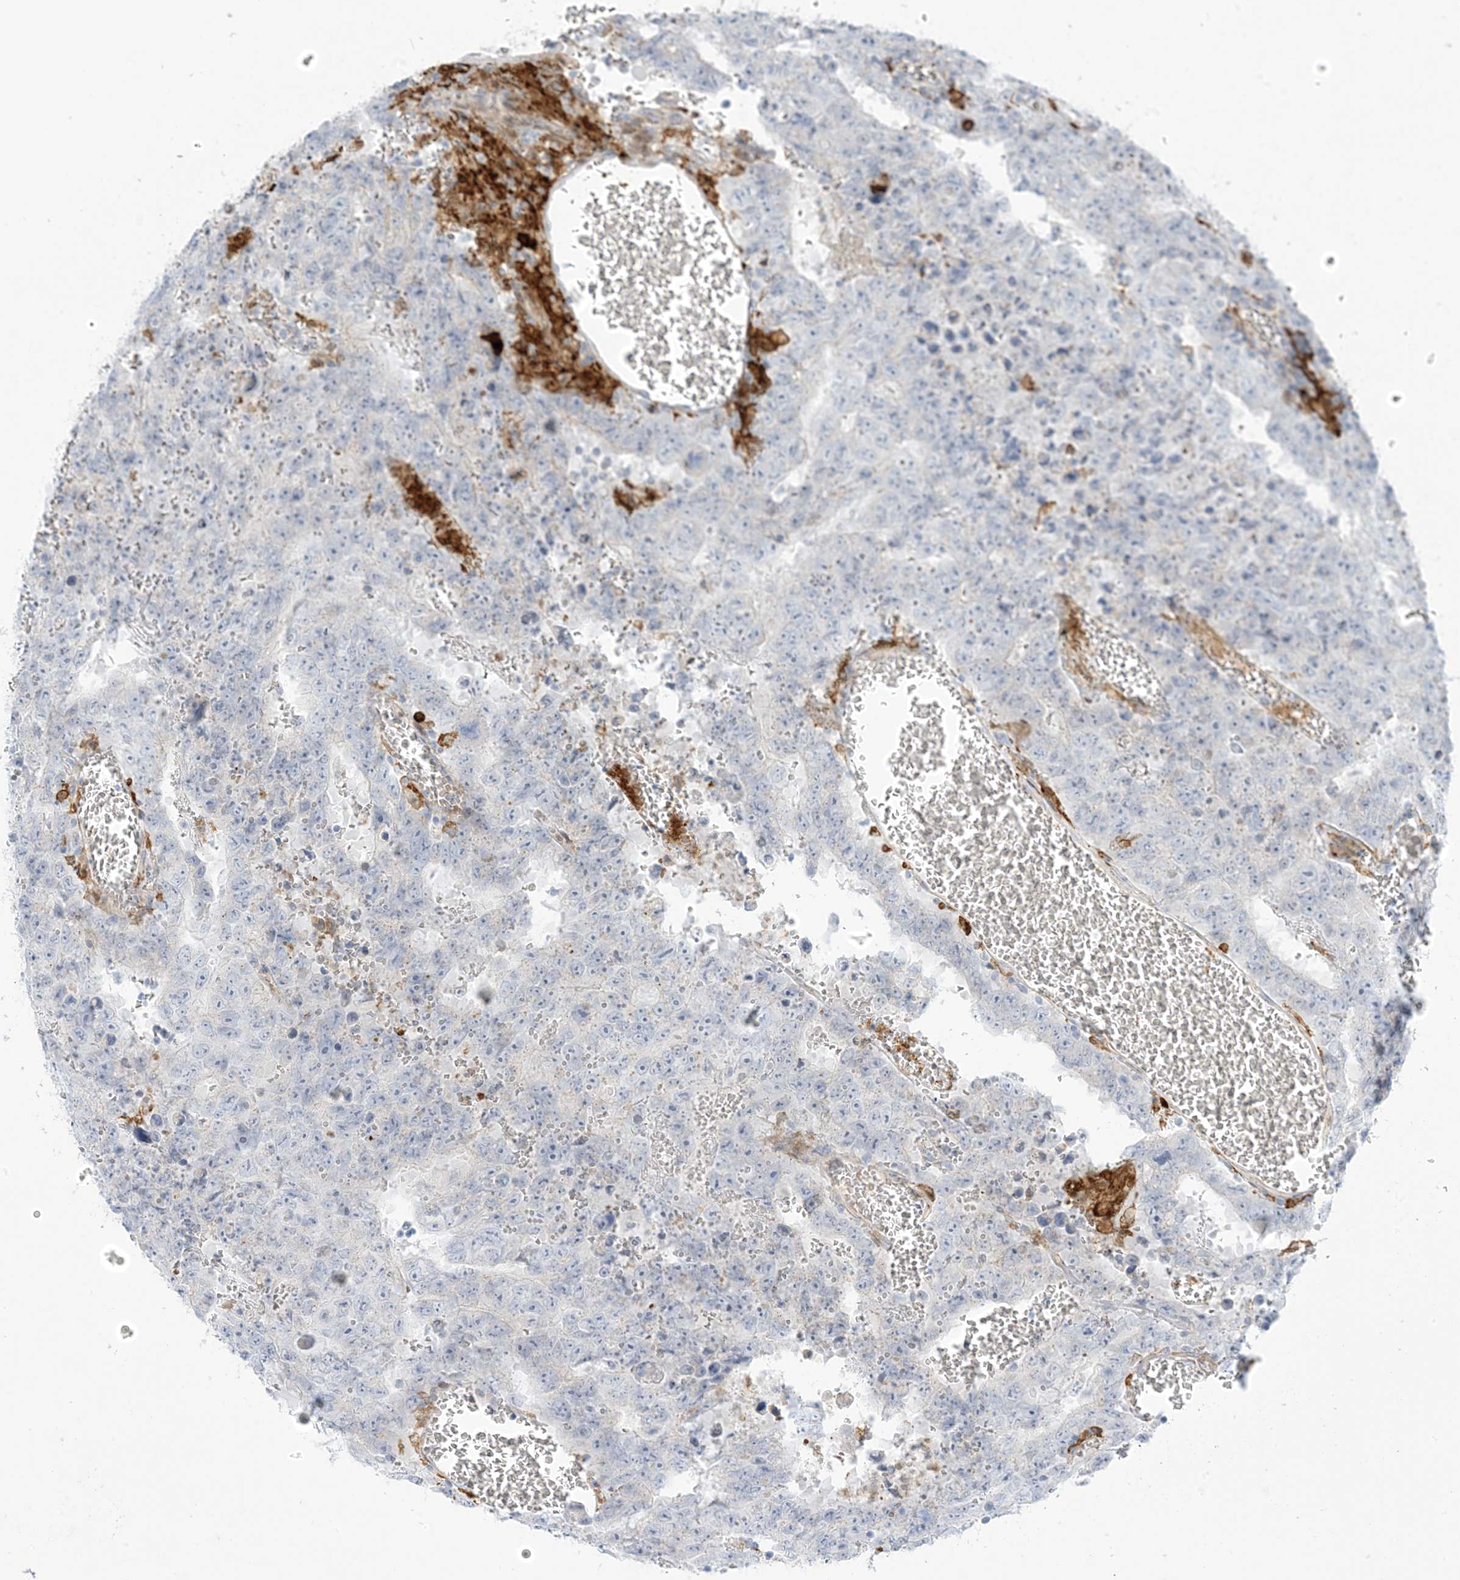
{"staining": {"intensity": "negative", "quantity": "none", "location": "none"}, "tissue": "testis cancer", "cell_type": "Tumor cells", "image_type": "cancer", "snomed": [{"axis": "morphology", "description": "Carcinoma, Embryonal, NOS"}, {"axis": "topography", "description": "Testis"}], "caption": "This is an immunohistochemistry (IHC) image of human testis cancer (embryonal carcinoma). There is no positivity in tumor cells.", "gene": "ICMT", "patient": {"sex": "male", "age": 26}}